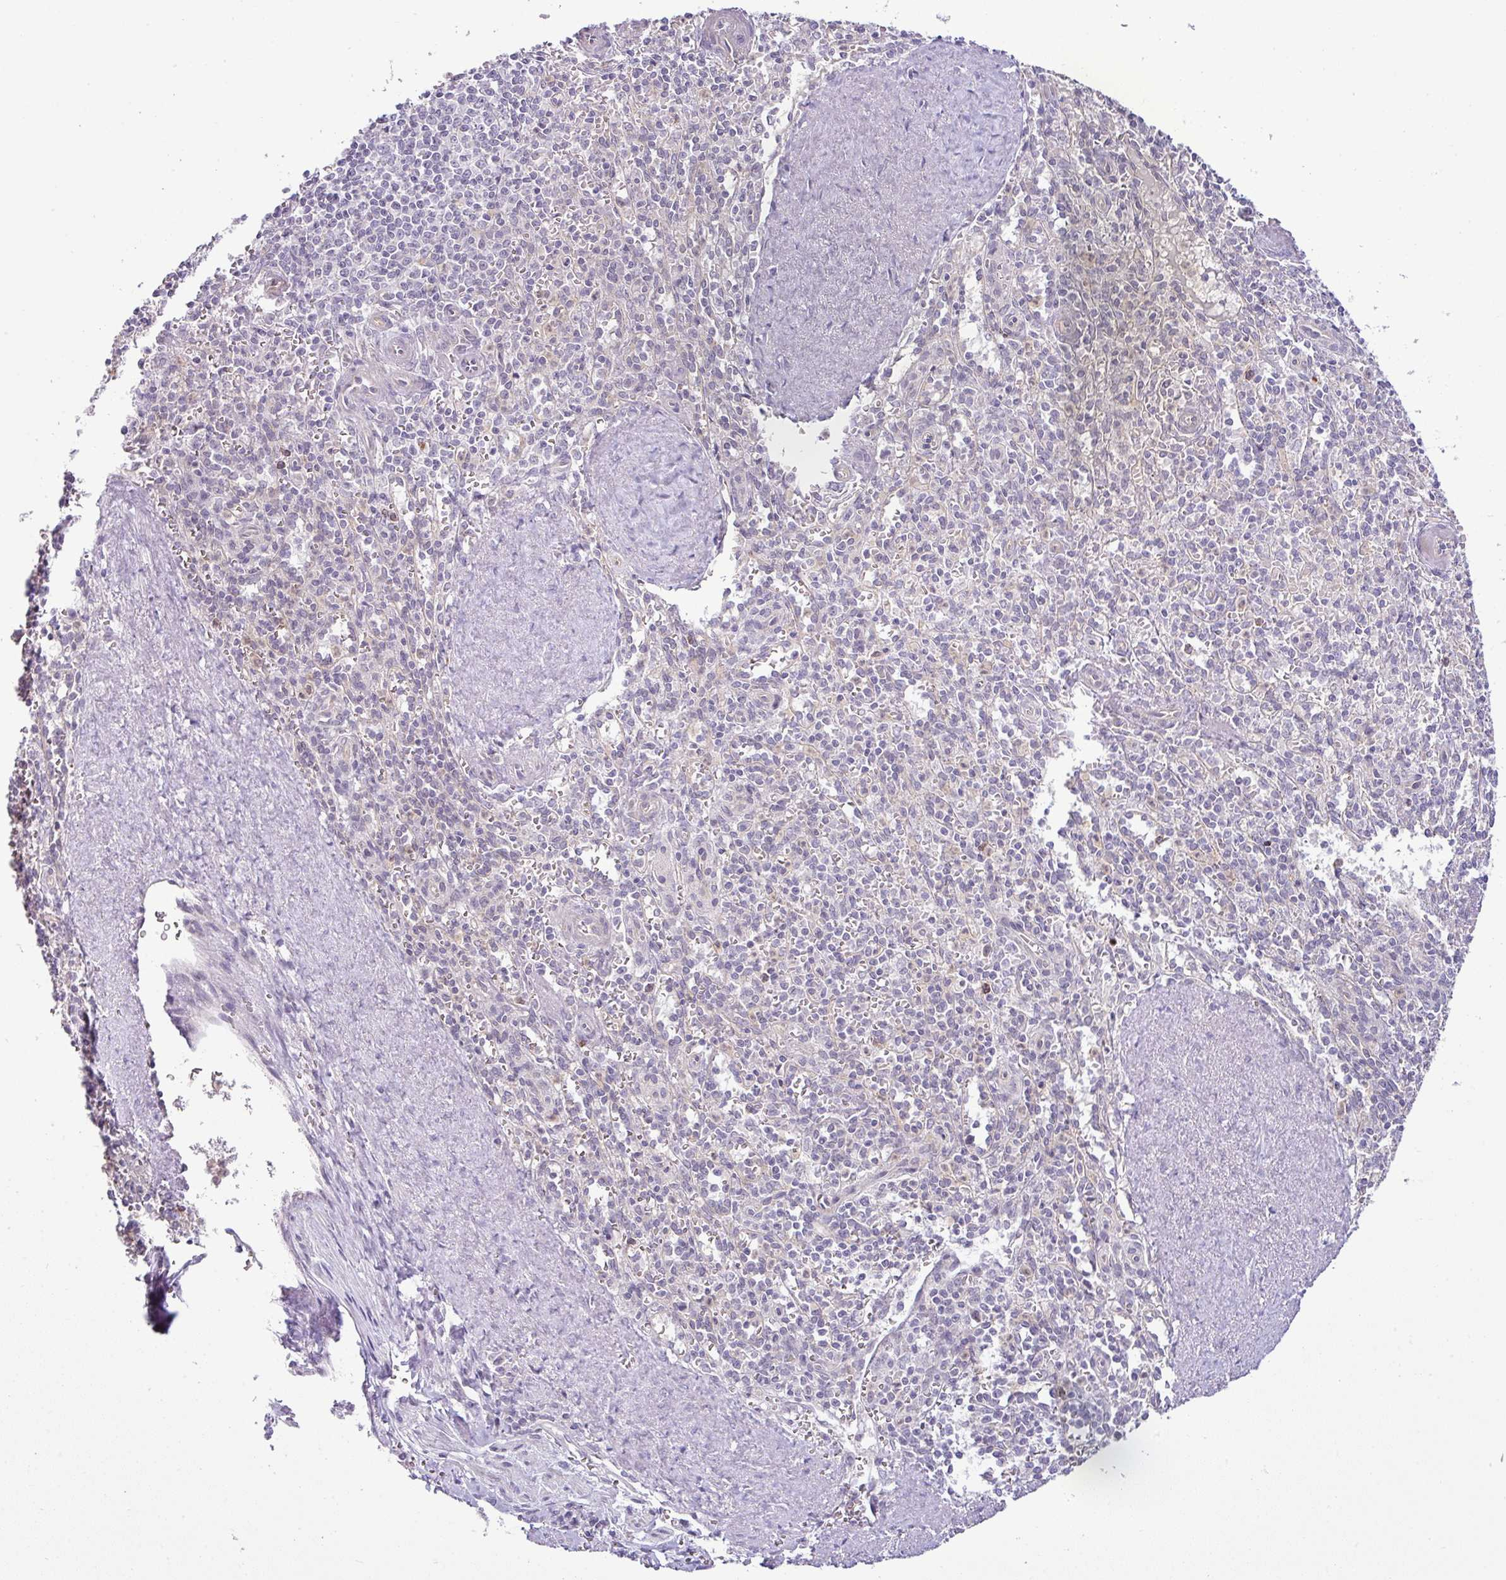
{"staining": {"intensity": "weak", "quantity": "<25%", "location": "cytoplasmic/membranous"}, "tissue": "spleen", "cell_type": "Cells in red pulp", "image_type": "normal", "snomed": [{"axis": "morphology", "description": "Normal tissue, NOS"}, {"axis": "topography", "description": "Spleen"}], "caption": "An image of human spleen is negative for staining in cells in red pulp.", "gene": "HBEGF", "patient": {"sex": "female", "age": 70}}